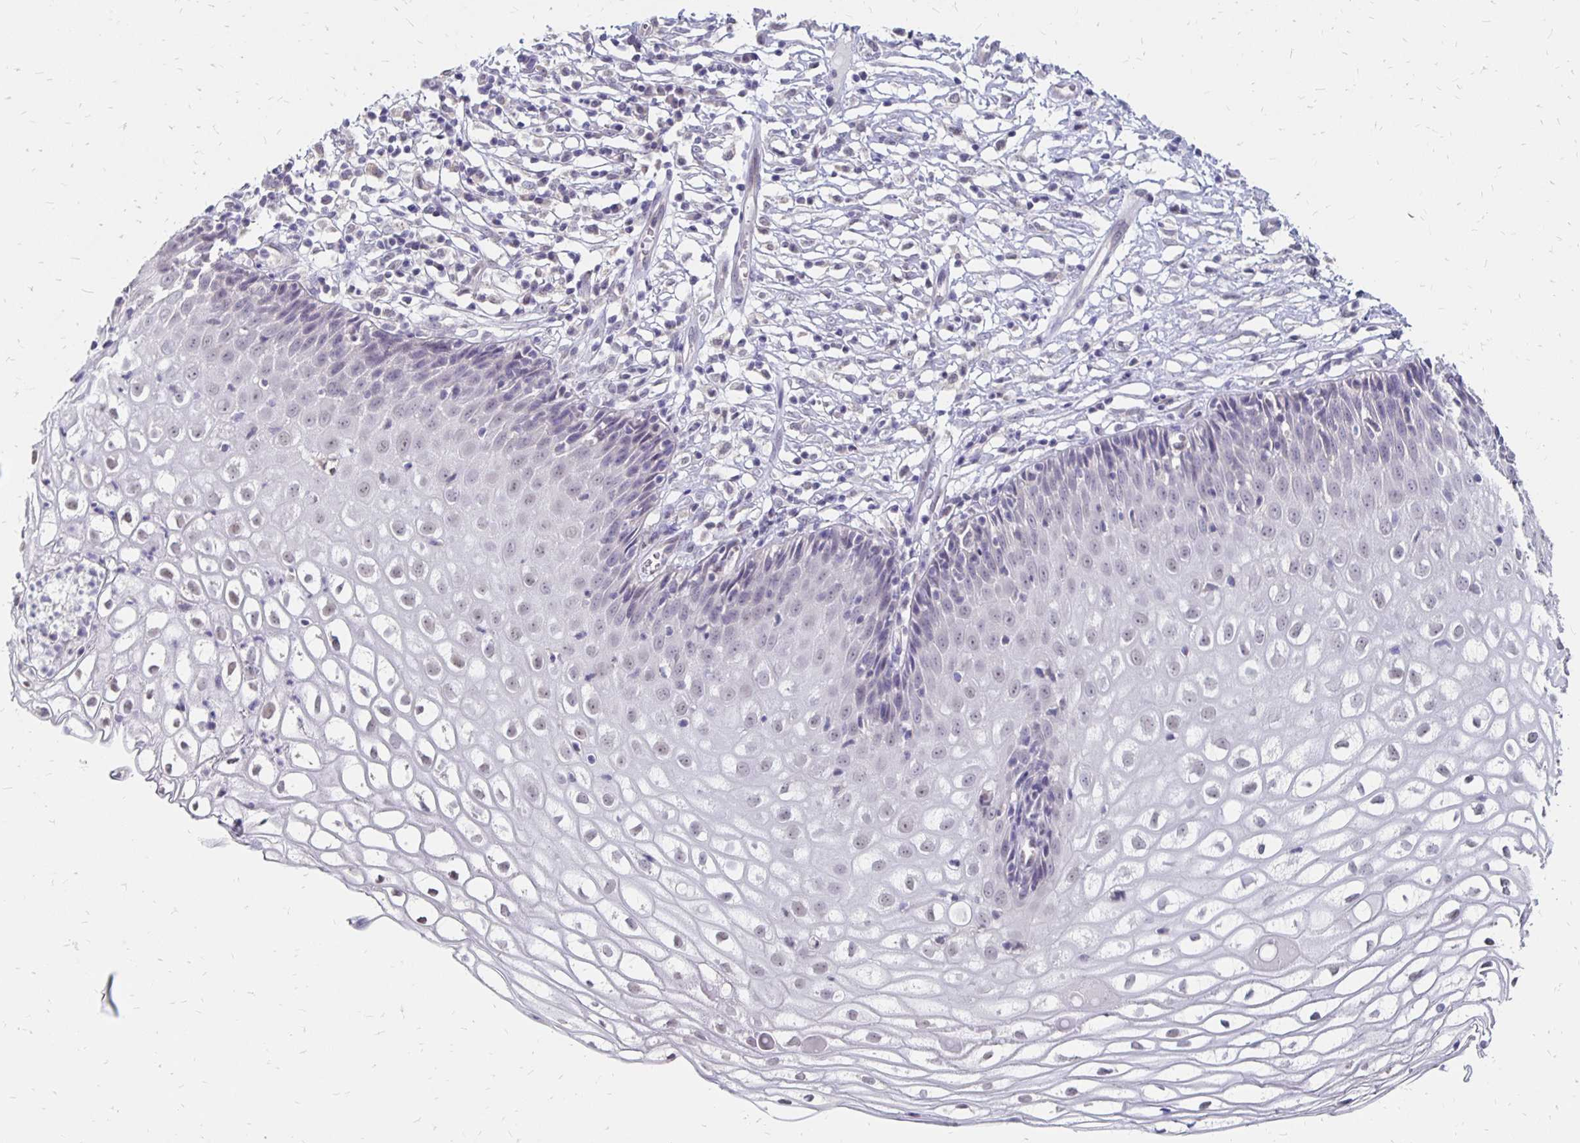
{"staining": {"intensity": "negative", "quantity": "none", "location": "none"}, "tissue": "cervix", "cell_type": "Glandular cells", "image_type": "normal", "snomed": [{"axis": "morphology", "description": "Normal tissue, NOS"}, {"axis": "topography", "description": "Cervix"}], "caption": "A histopathology image of human cervix is negative for staining in glandular cells.", "gene": "ATOSB", "patient": {"sex": "female", "age": 36}}